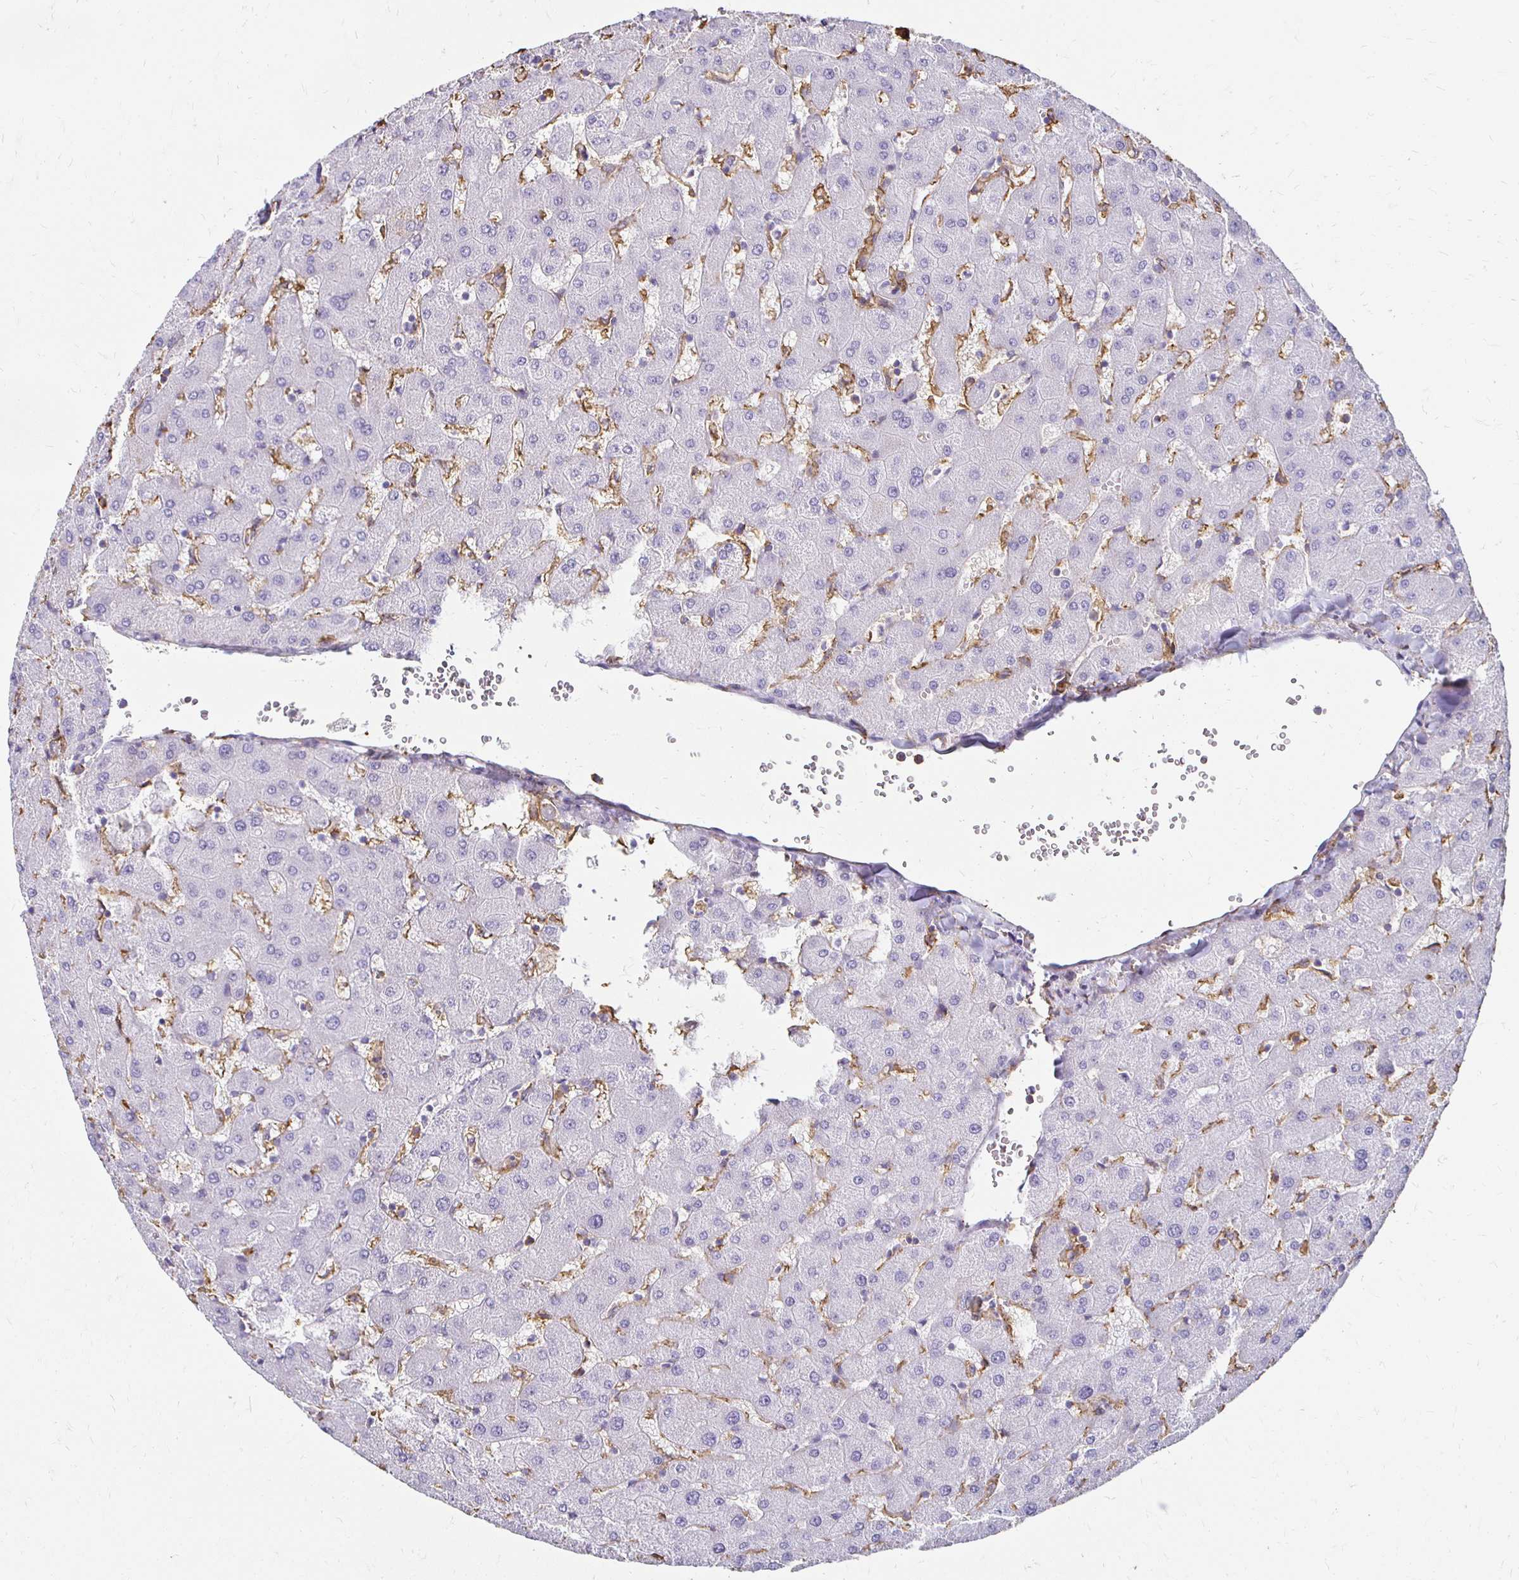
{"staining": {"intensity": "negative", "quantity": "none", "location": "none"}, "tissue": "liver", "cell_type": "Cholangiocytes", "image_type": "normal", "snomed": [{"axis": "morphology", "description": "Normal tissue, NOS"}, {"axis": "topography", "description": "Liver"}], "caption": "Histopathology image shows no protein positivity in cholangiocytes of benign liver.", "gene": "TAS1R3", "patient": {"sex": "female", "age": 63}}